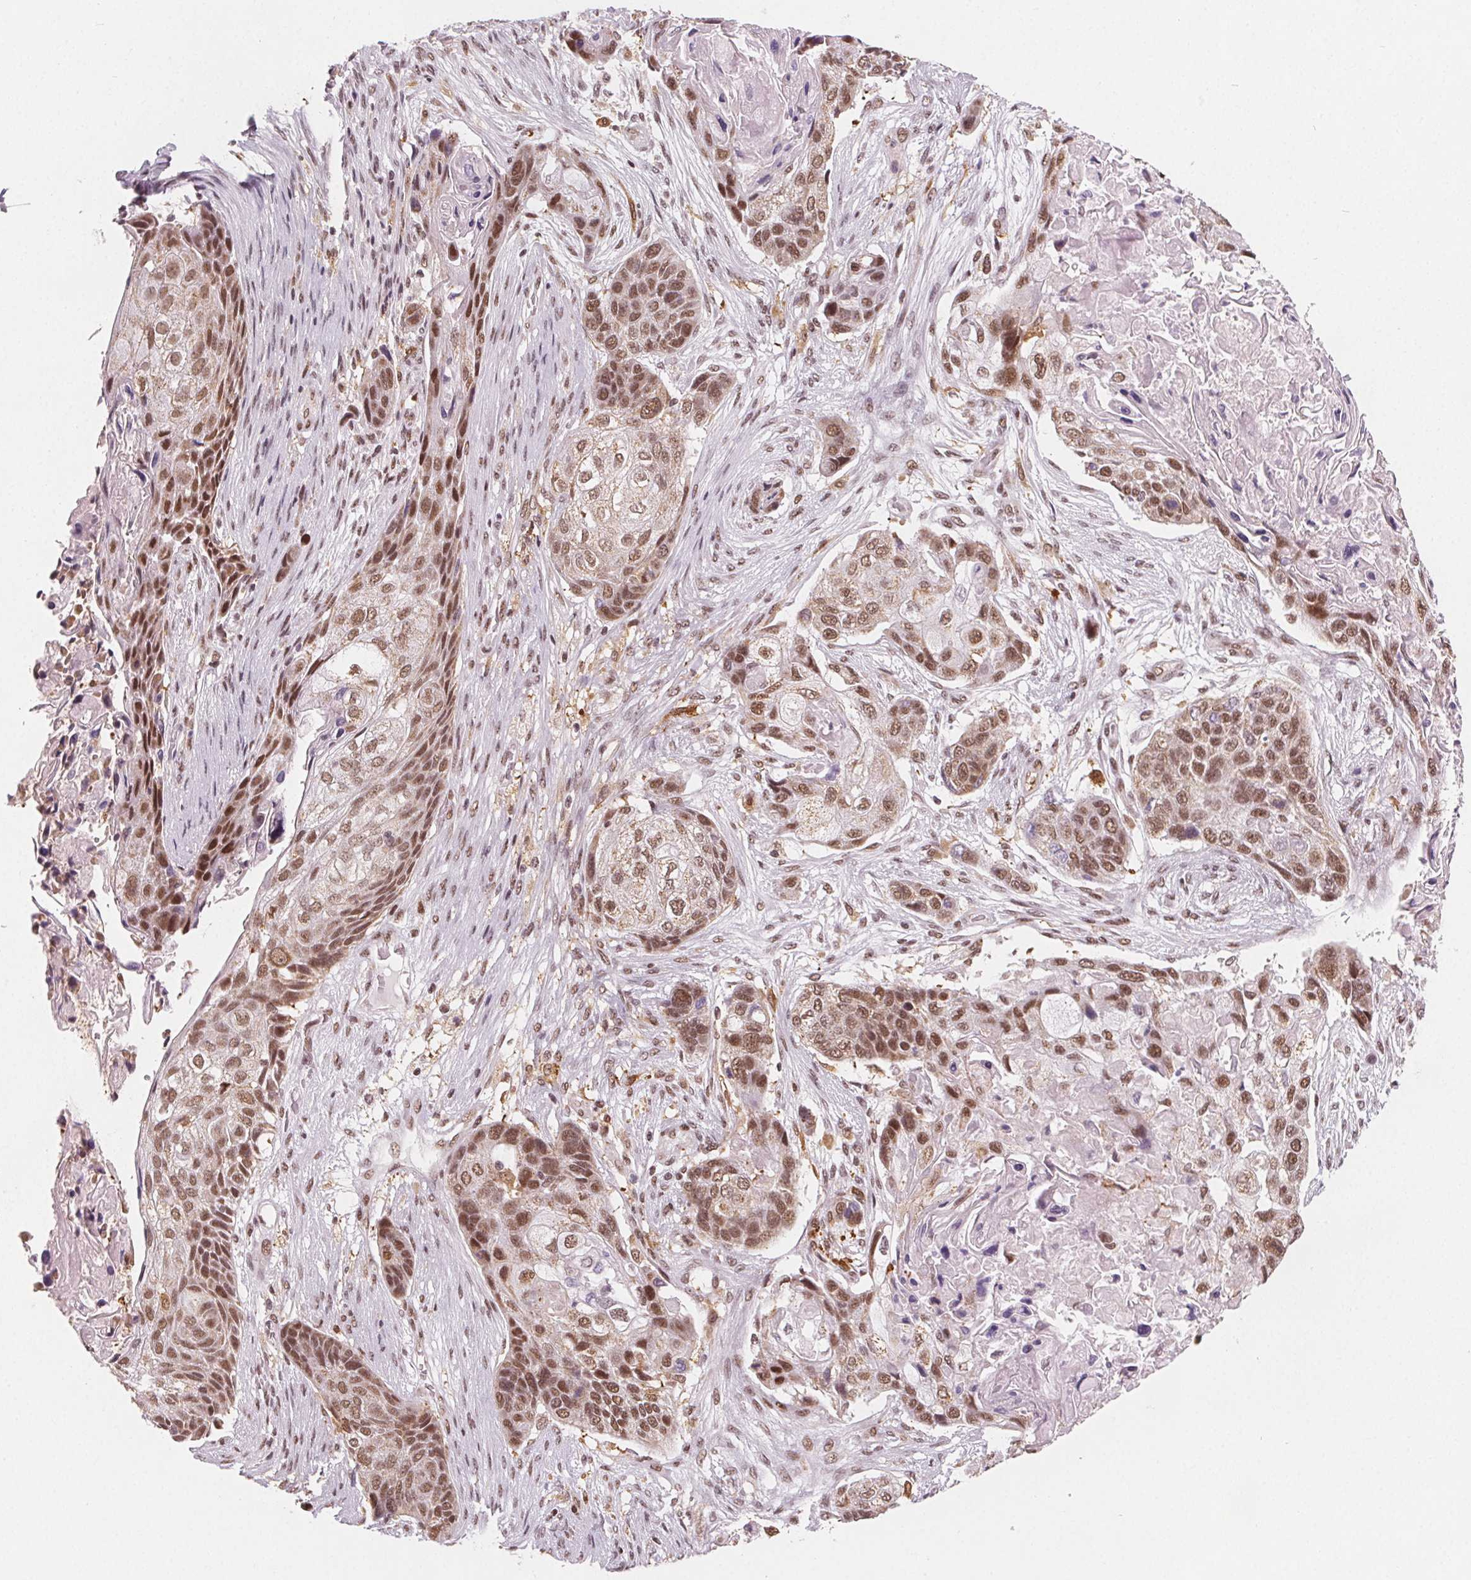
{"staining": {"intensity": "moderate", "quantity": ">75%", "location": "nuclear"}, "tissue": "lung cancer", "cell_type": "Tumor cells", "image_type": "cancer", "snomed": [{"axis": "morphology", "description": "Squamous cell carcinoma, NOS"}, {"axis": "topography", "description": "Lung"}], "caption": "A histopathology image of human lung cancer stained for a protein demonstrates moderate nuclear brown staining in tumor cells.", "gene": "DPM2", "patient": {"sex": "male", "age": 69}}